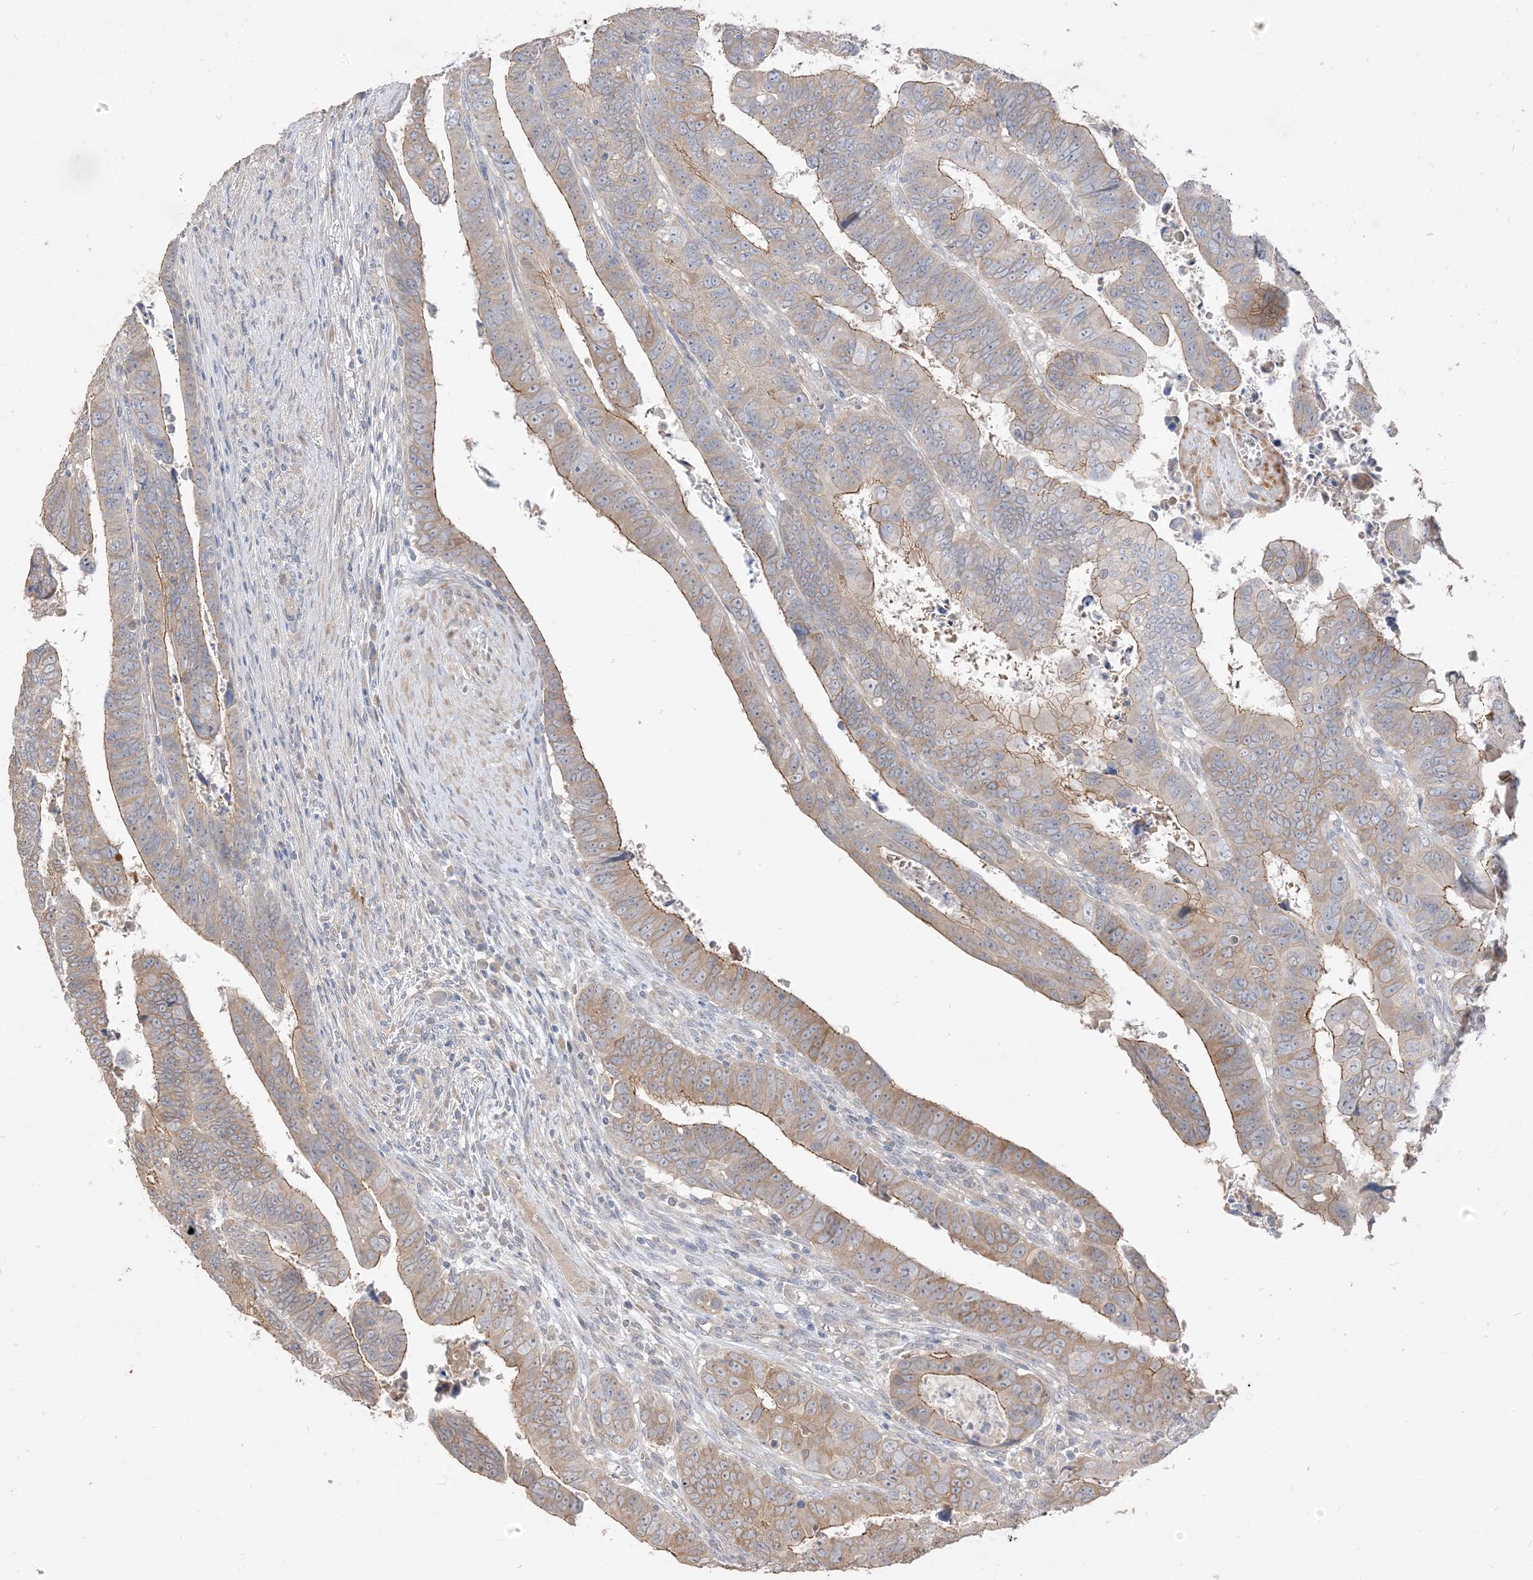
{"staining": {"intensity": "moderate", "quantity": "25%-75%", "location": "cytoplasmic/membranous"}, "tissue": "colorectal cancer", "cell_type": "Tumor cells", "image_type": "cancer", "snomed": [{"axis": "morphology", "description": "Normal tissue, NOS"}, {"axis": "morphology", "description": "Adenocarcinoma, NOS"}, {"axis": "topography", "description": "Rectum"}], "caption": "Protein expression analysis of human colorectal cancer reveals moderate cytoplasmic/membranous expression in approximately 25%-75% of tumor cells.", "gene": "RNF175", "patient": {"sex": "female", "age": 65}}